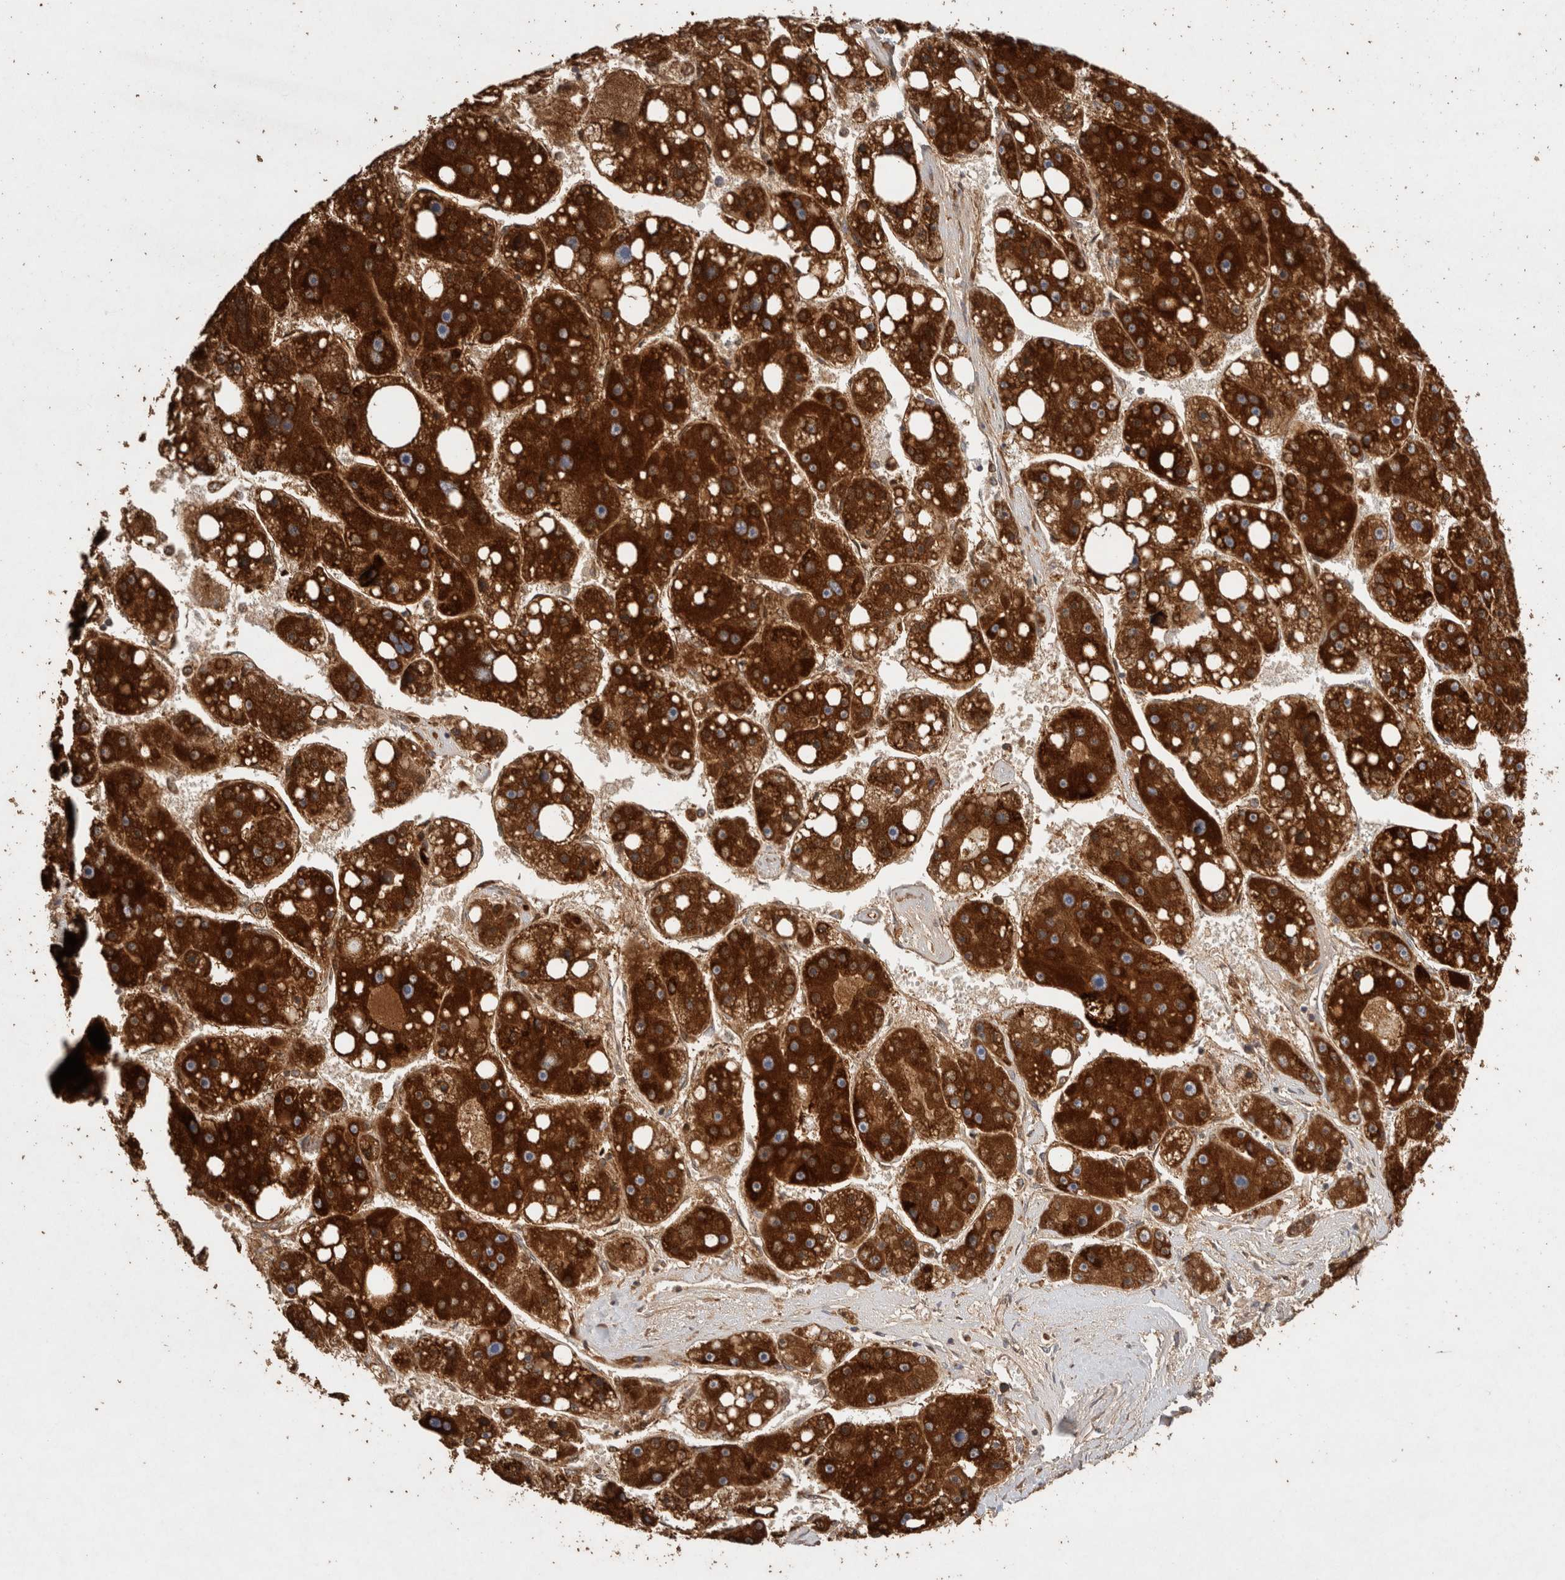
{"staining": {"intensity": "strong", "quantity": ">75%", "location": "cytoplasmic/membranous"}, "tissue": "liver cancer", "cell_type": "Tumor cells", "image_type": "cancer", "snomed": [{"axis": "morphology", "description": "Carcinoma, Hepatocellular, NOS"}, {"axis": "topography", "description": "Liver"}], "caption": "High-power microscopy captured an immunohistochemistry photomicrograph of liver cancer, revealing strong cytoplasmic/membranous positivity in about >75% of tumor cells.", "gene": "ACADM", "patient": {"sex": "female", "age": 61}}